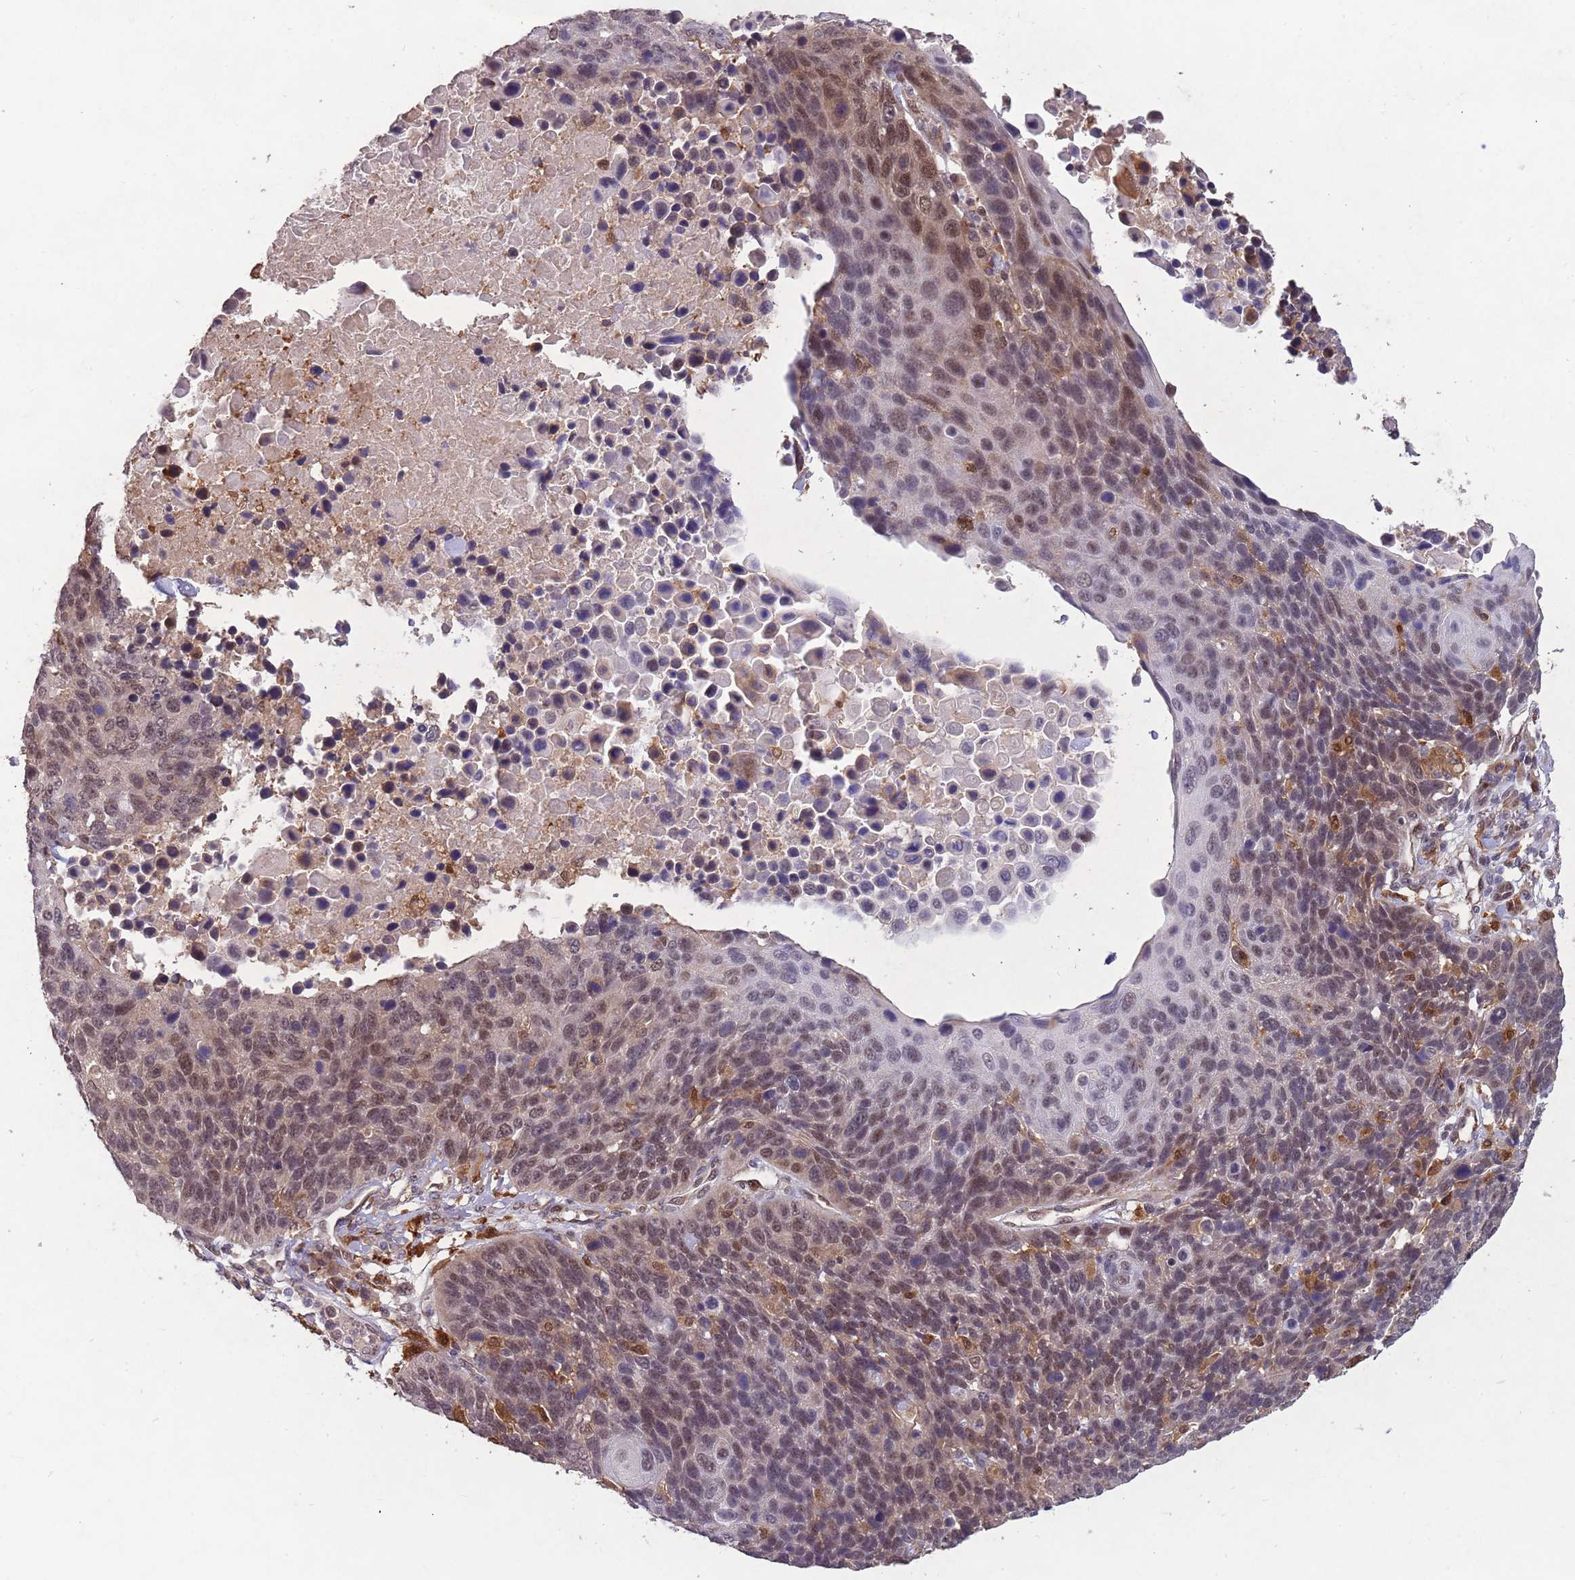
{"staining": {"intensity": "moderate", "quantity": "25%-75%", "location": "cytoplasmic/membranous,nuclear"}, "tissue": "lung cancer", "cell_type": "Tumor cells", "image_type": "cancer", "snomed": [{"axis": "morphology", "description": "Normal tissue, NOS"}, {"axis": "morphology", "description": "Squamous cell carcinoma, NOS"}, {"axis": "topography", "description": "Lymph node"}, {"axis": "topography", "description": "Lung"}], "caption": "Immunohistochemistry staining of lung cancer, which demonstrates medium levels of moderate cytoplasmic/membranous and nuclear positivity in about 25%-75% of tumor cells indicating moderate cytoplasmic/membranous and nuclear protein staining. The staining was performed using DAB (brown) for protein detection and nuclei were counterstained in hematoxylin (blue).", "gene": "ZNF639", "patient": {"sex": "male", "age": 66}}